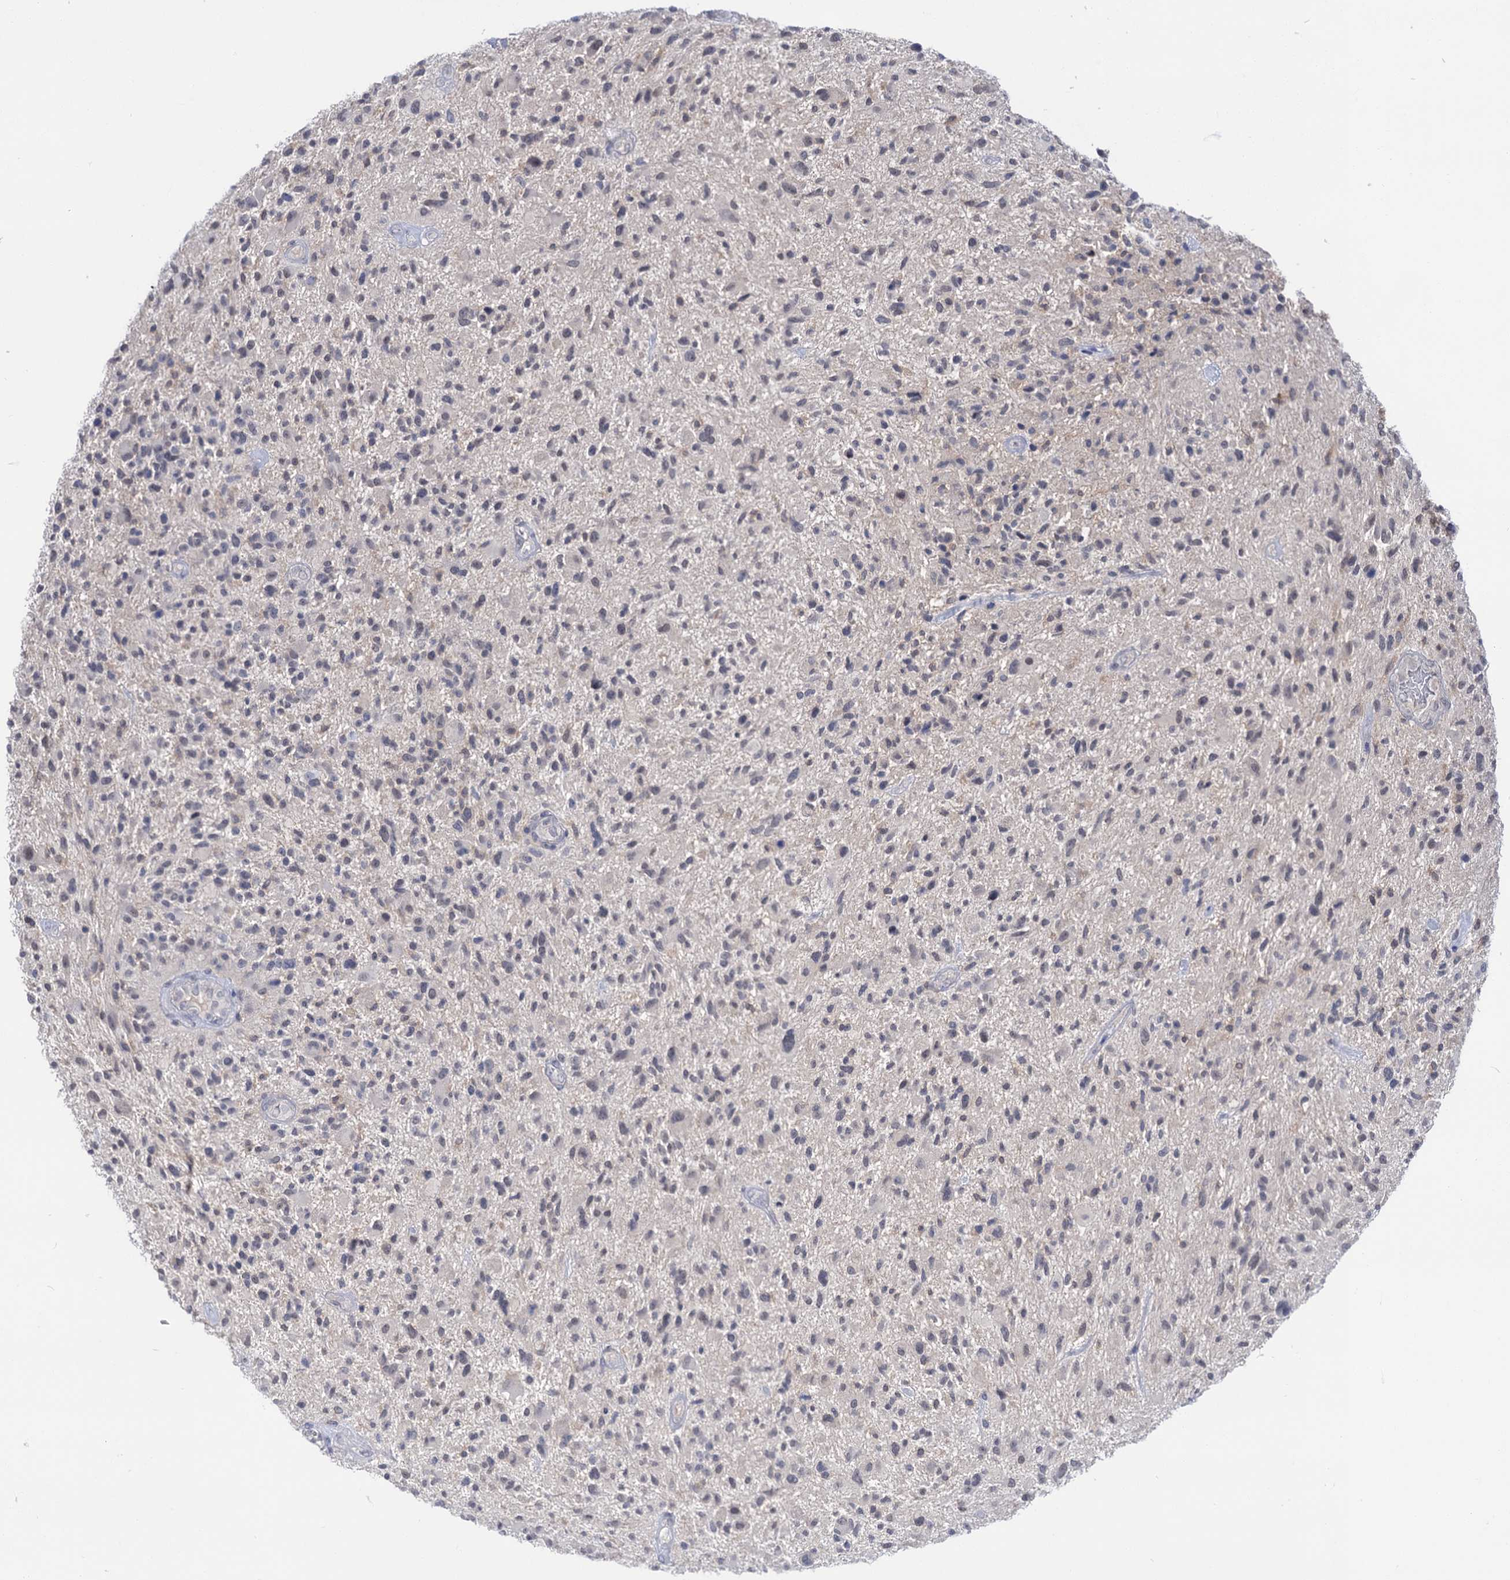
{"staining": {"intensity": "negative", "quantity": "none", "location": "none"}, "tissue": "glioma", "cell_type": "Tumor cells", "image_type": "cancer", "snomed": [{"axis": "morphology", "description": "Glioma, malignant, High grade"}, {"axis": "topography", "description": "Brain"}], "caption": "Immunohistochemistry (IHC) of malignant glioma (high-grade) exhibits no positivity in tumor cells. The staining was performed using DAB to visualize the protein expression in brown, while the nuclei were stained in blue with hematoxylin (Magnification: 20x).", "gene": "NEK10", "patient": {"sex": "male", "age": 47}}